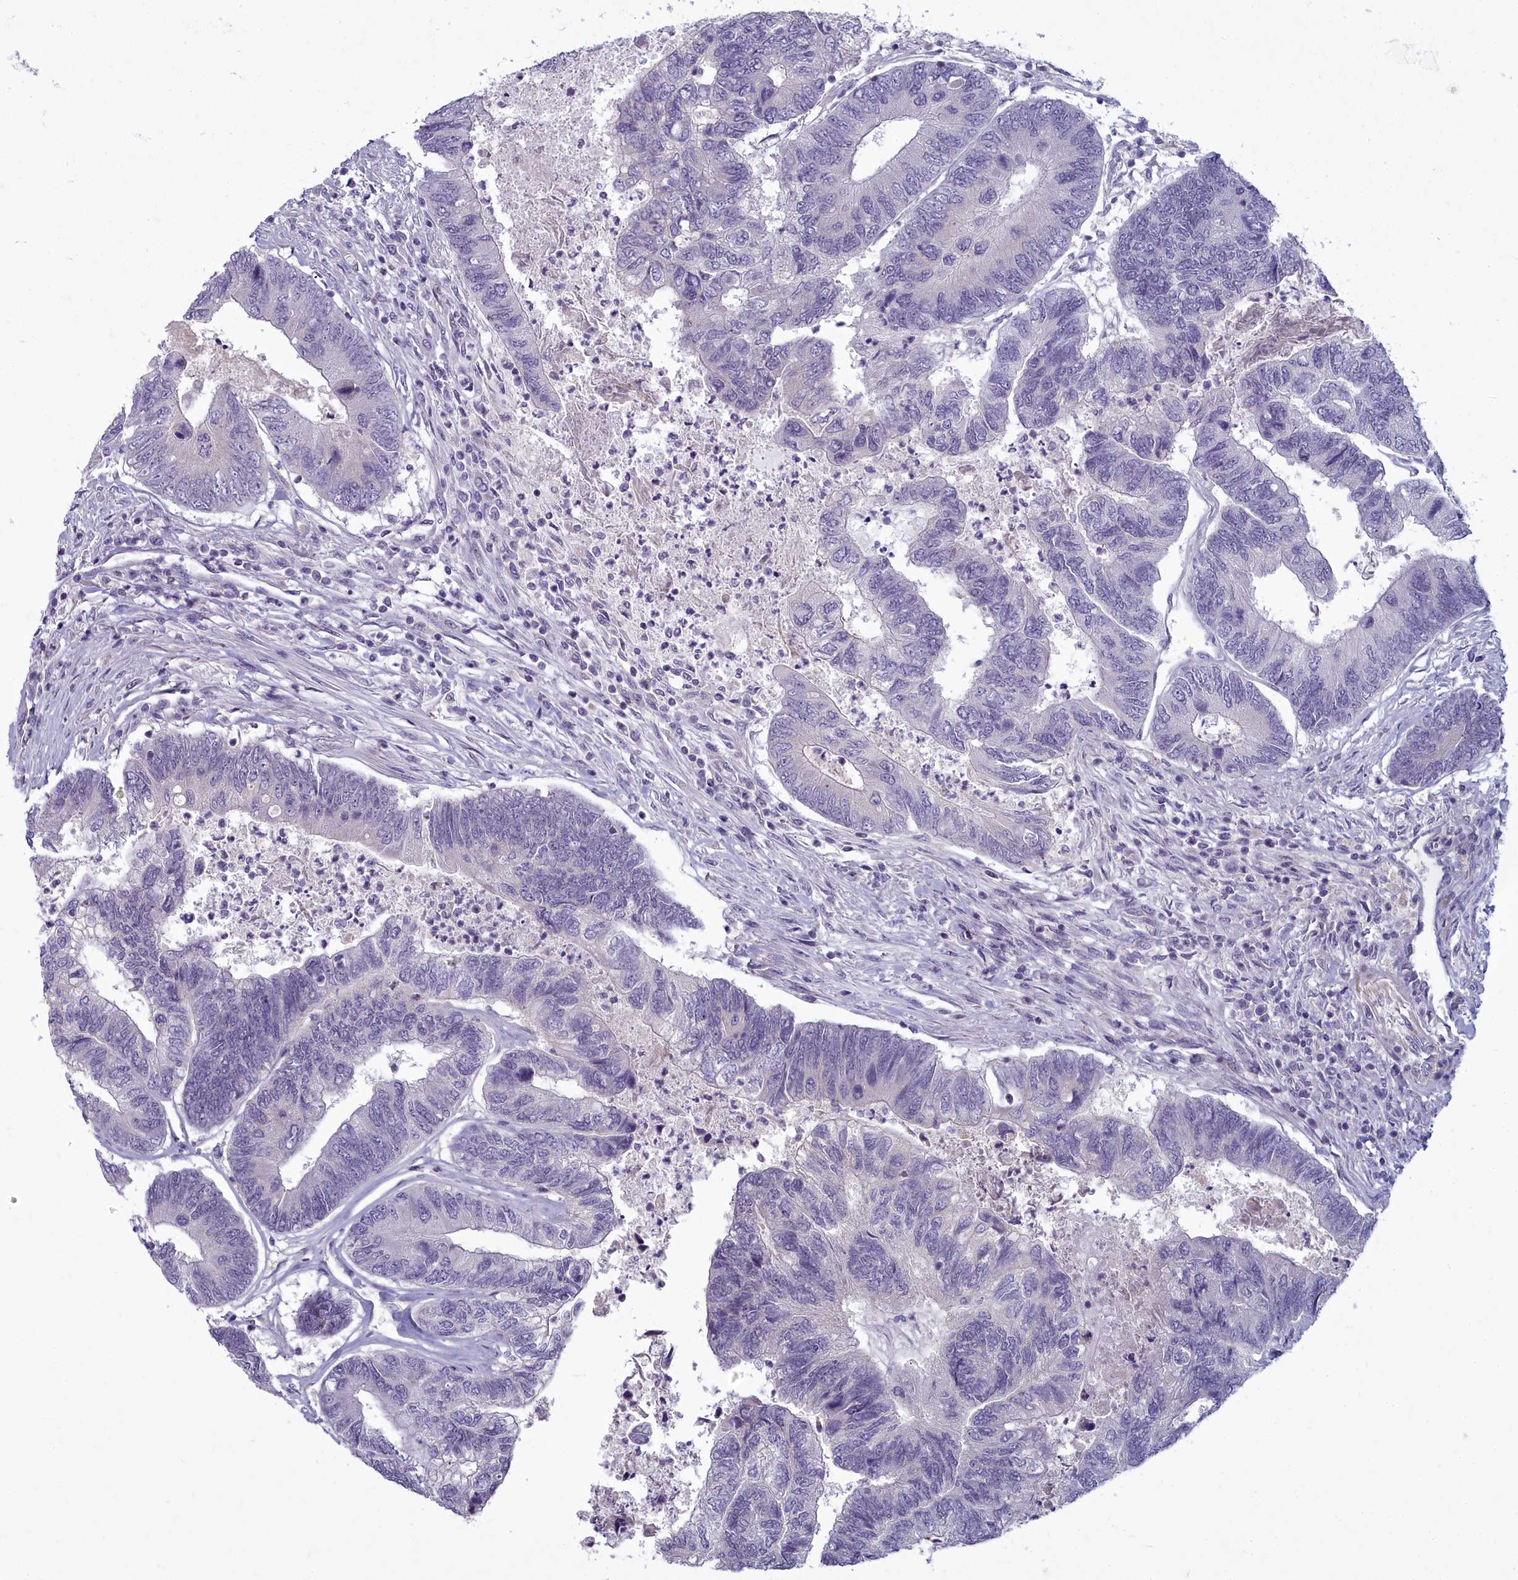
{"staining": {"intensity": "negative", "quantity": "none", "location": "none"}, "tissue": "colorectal cancer", "cell_type": "Tumor cells", "image_type": "cancer", "snomed": [{"axis": "morphology", "description": "Adenocarcinoma, NOS"}, {"axis": "topography", "description": "Colon"}], "caption": "Tumor cells are negative for brown protein staining in colorectal cancer.", "gene": "ARL15", "patient": {"sex": "female", "age": 67}}